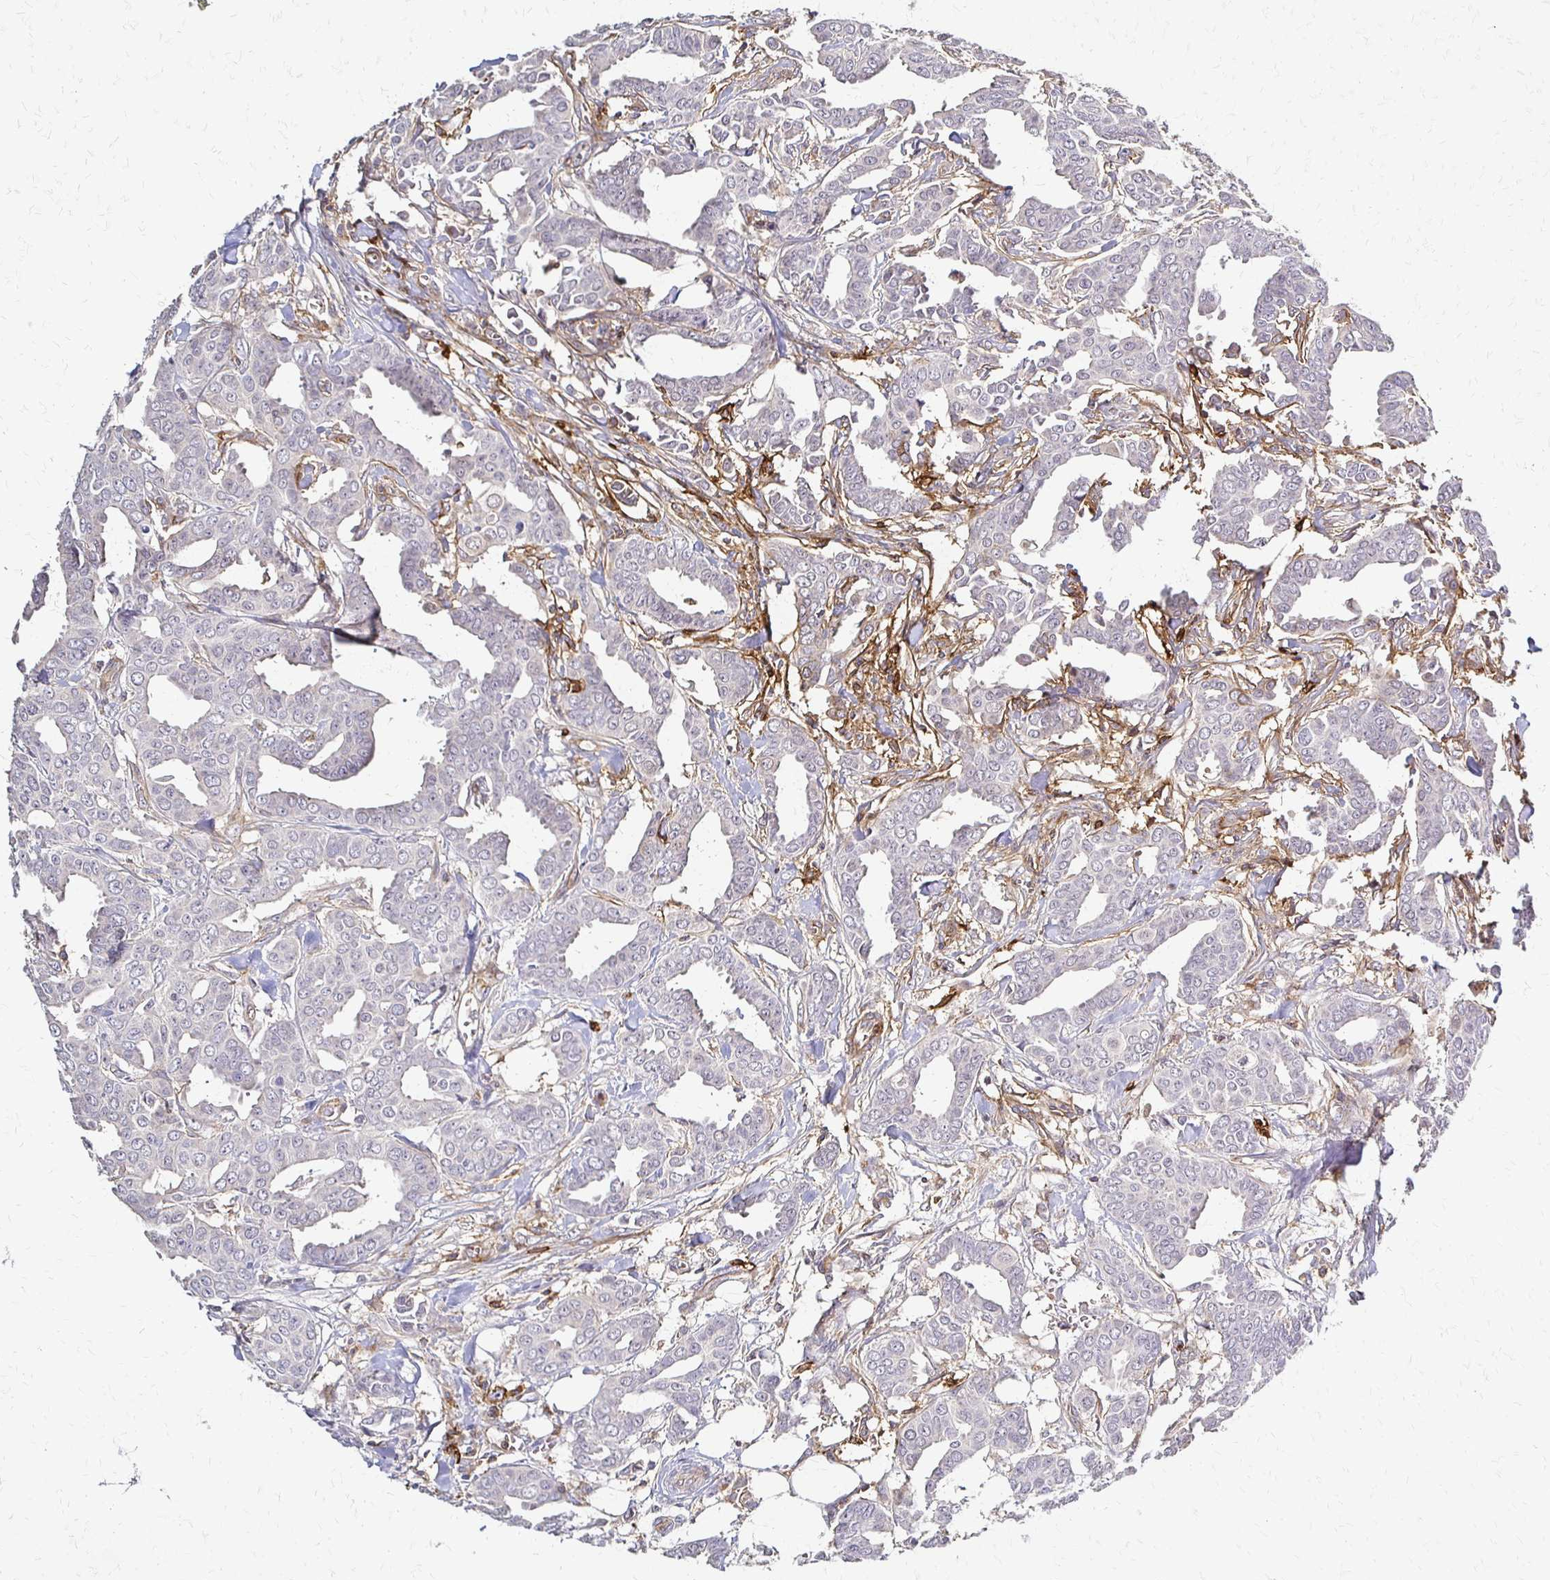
{"staining": {"intensity": "negative", "quantity": "none", "location": "none"}, "tissue": "breast cancer", "cell_type": "Tumor cells", "image_type": "cancer", "snomed": [{"axis": "morphology", "description": "Duct carcinoma"}, {"axis": "topography", "description": "Breast"}], "caption": "This is an IHC image of human intraductal carcinoma (breast). There is no staining in tumor cells.", "gene": "SLC9A9", "patient": {"sex": "female", "age": 45}}